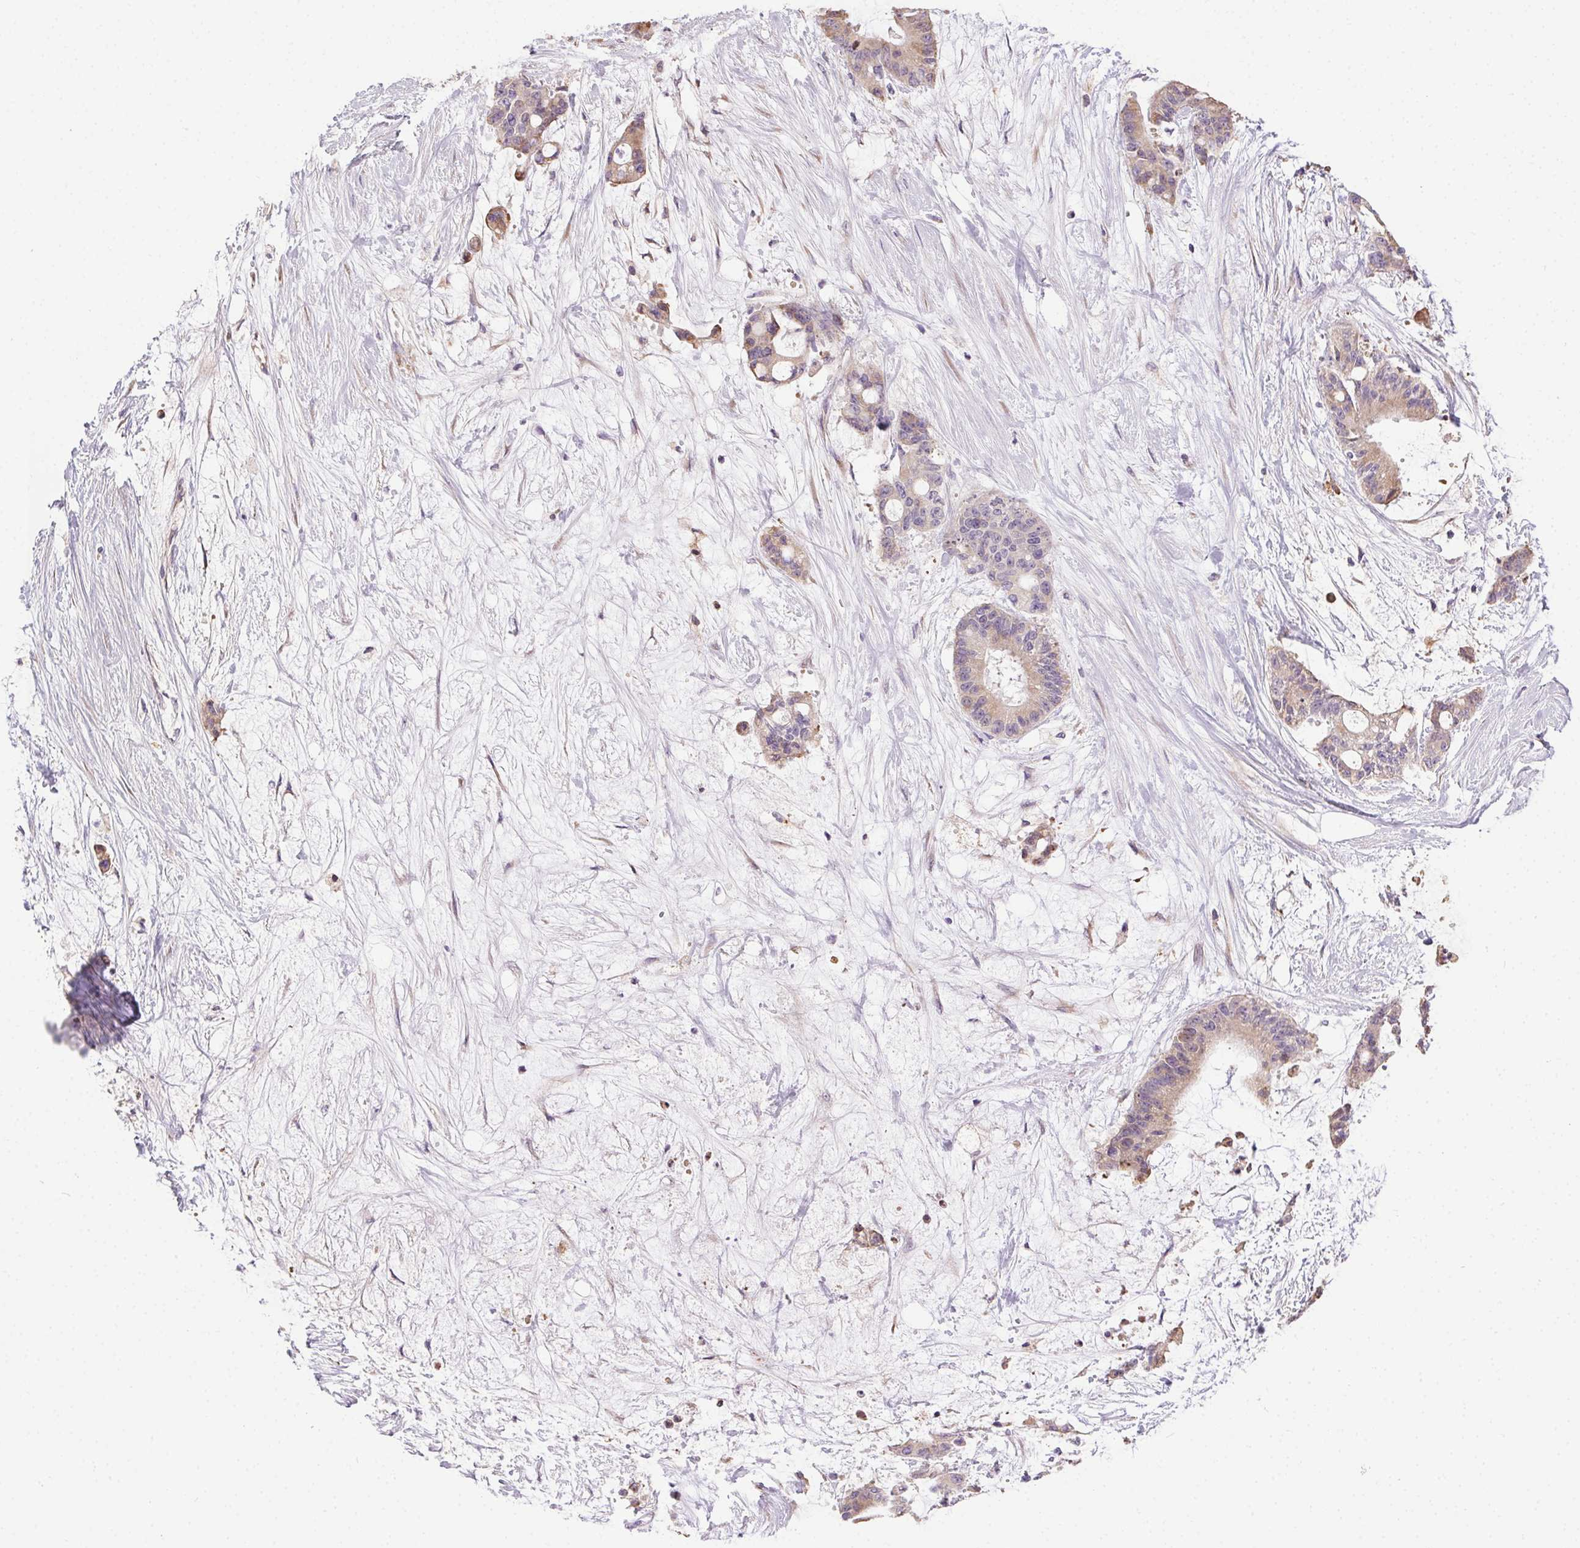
{"staining": {"intensity": "weak", "quantity": "<25%", "location": "cytoplasmic/membranous"}, "tissue": "liver cancer", "cell_type": "Tumor cells", "image_type": "cancer", "snomed": [{"axis": "morphology", "description": "Normal tissue, NOS"}, {"axis": "morphology", "description": "Cholangiocarcinoma"}, {"axis": "topography", "description": "Liver"}, {"axis": "topography", "description": "Peripheral nerve tissue"}], "caption": "Immunohistochemical staining of liver cancer (cholangiocarcinoma) exhibits no significant expression in tumor cells.", "gene": "SNX31", "patient": {"sex": "female", "age": 73}}